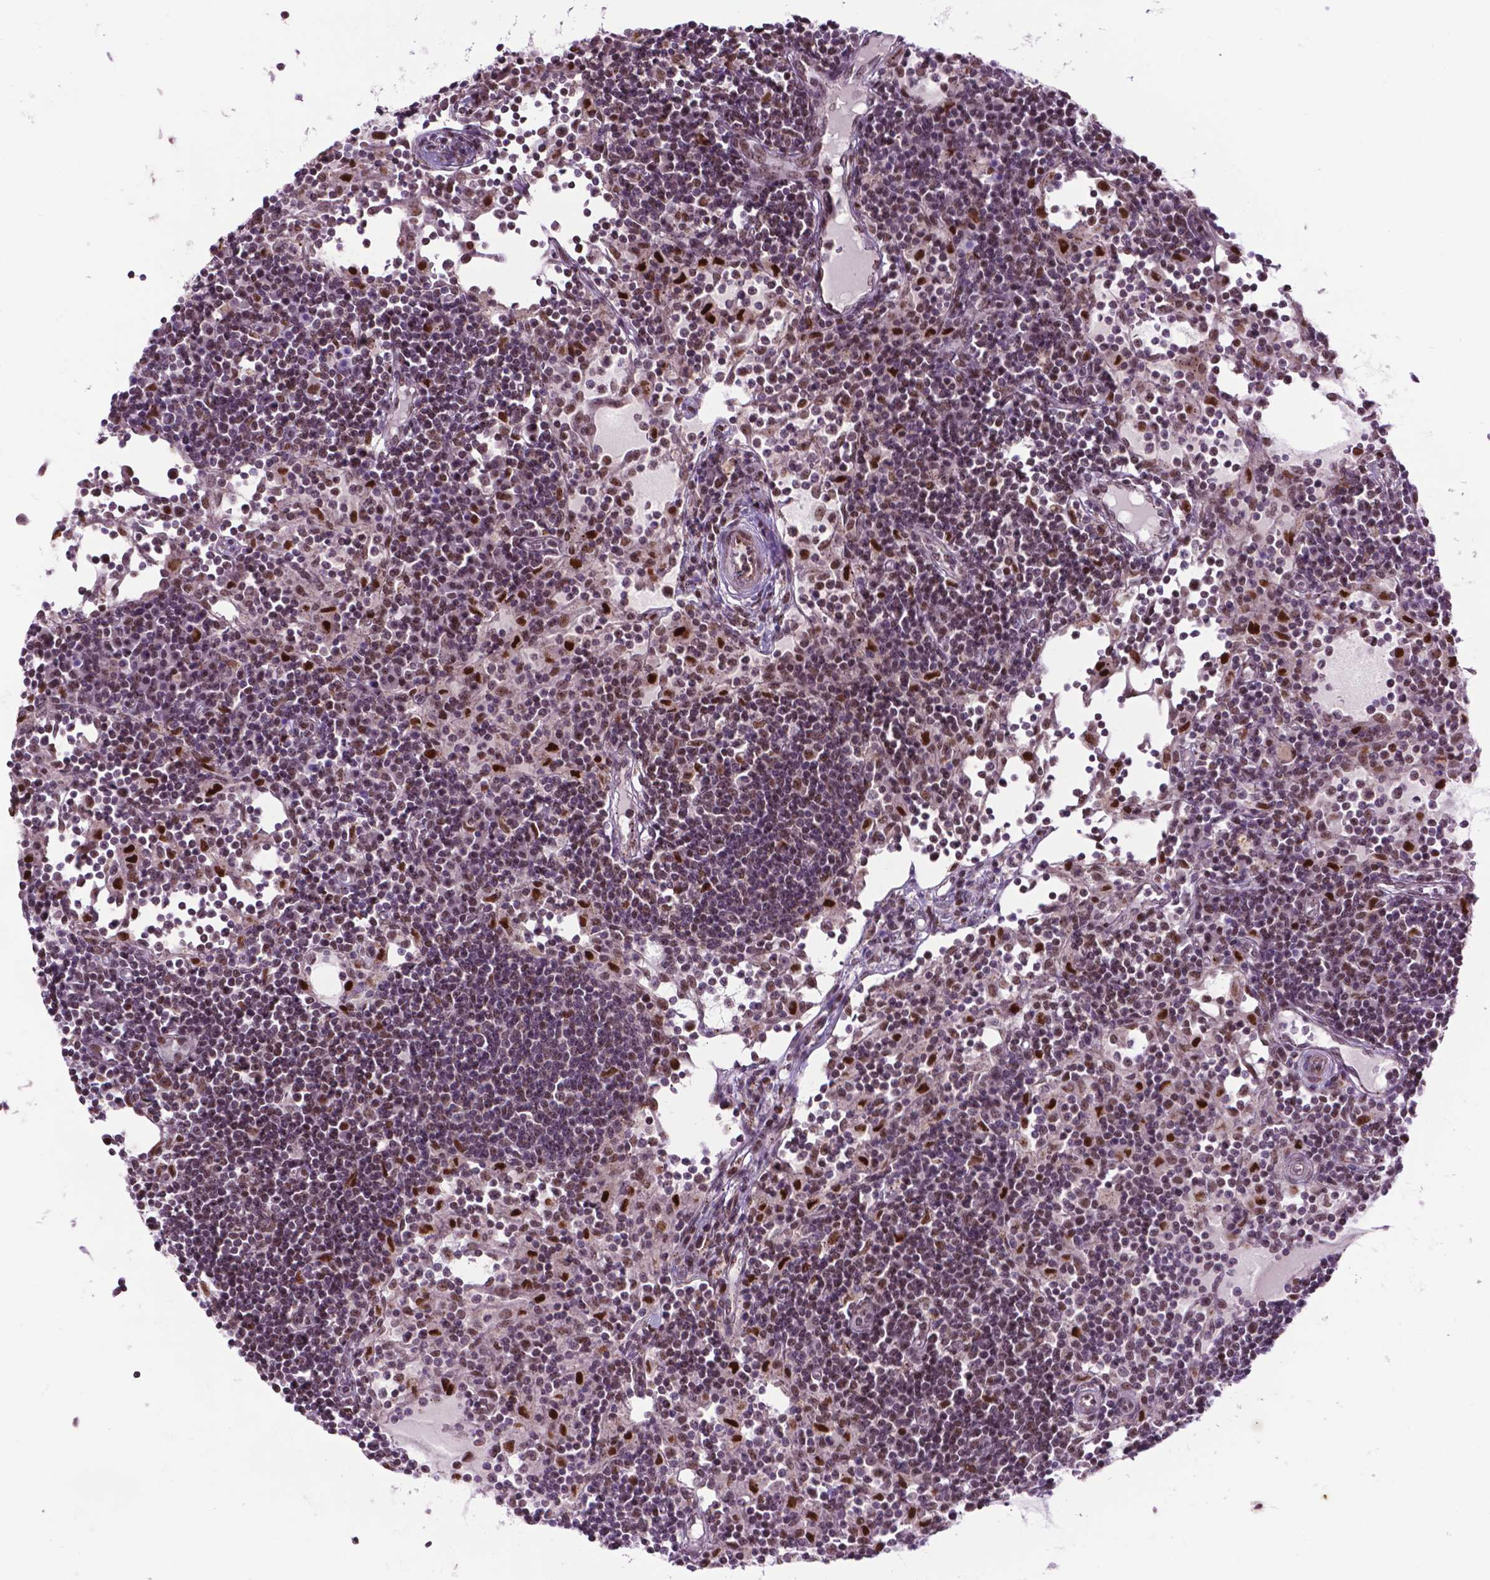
{"staining": {"intensity": "strong", "quantity": ">75%", "location": "nuclear"}, "tissue": "lymph node", "cell_type": "Germinal center cells", "image_type": "normal", "snomed": [{"axis": "morphology", "description": "Normal tissue, NOS"}, {"axis": "topography", "description": "Lymph node"}], "caption": "Strong nuclear expression for a protein is present in about >75% of germinal center cells of unremarkable lymph node using immunohistochemistry.", "gene": "EAF1", "patient": {"sex": "female", "age": 72}}